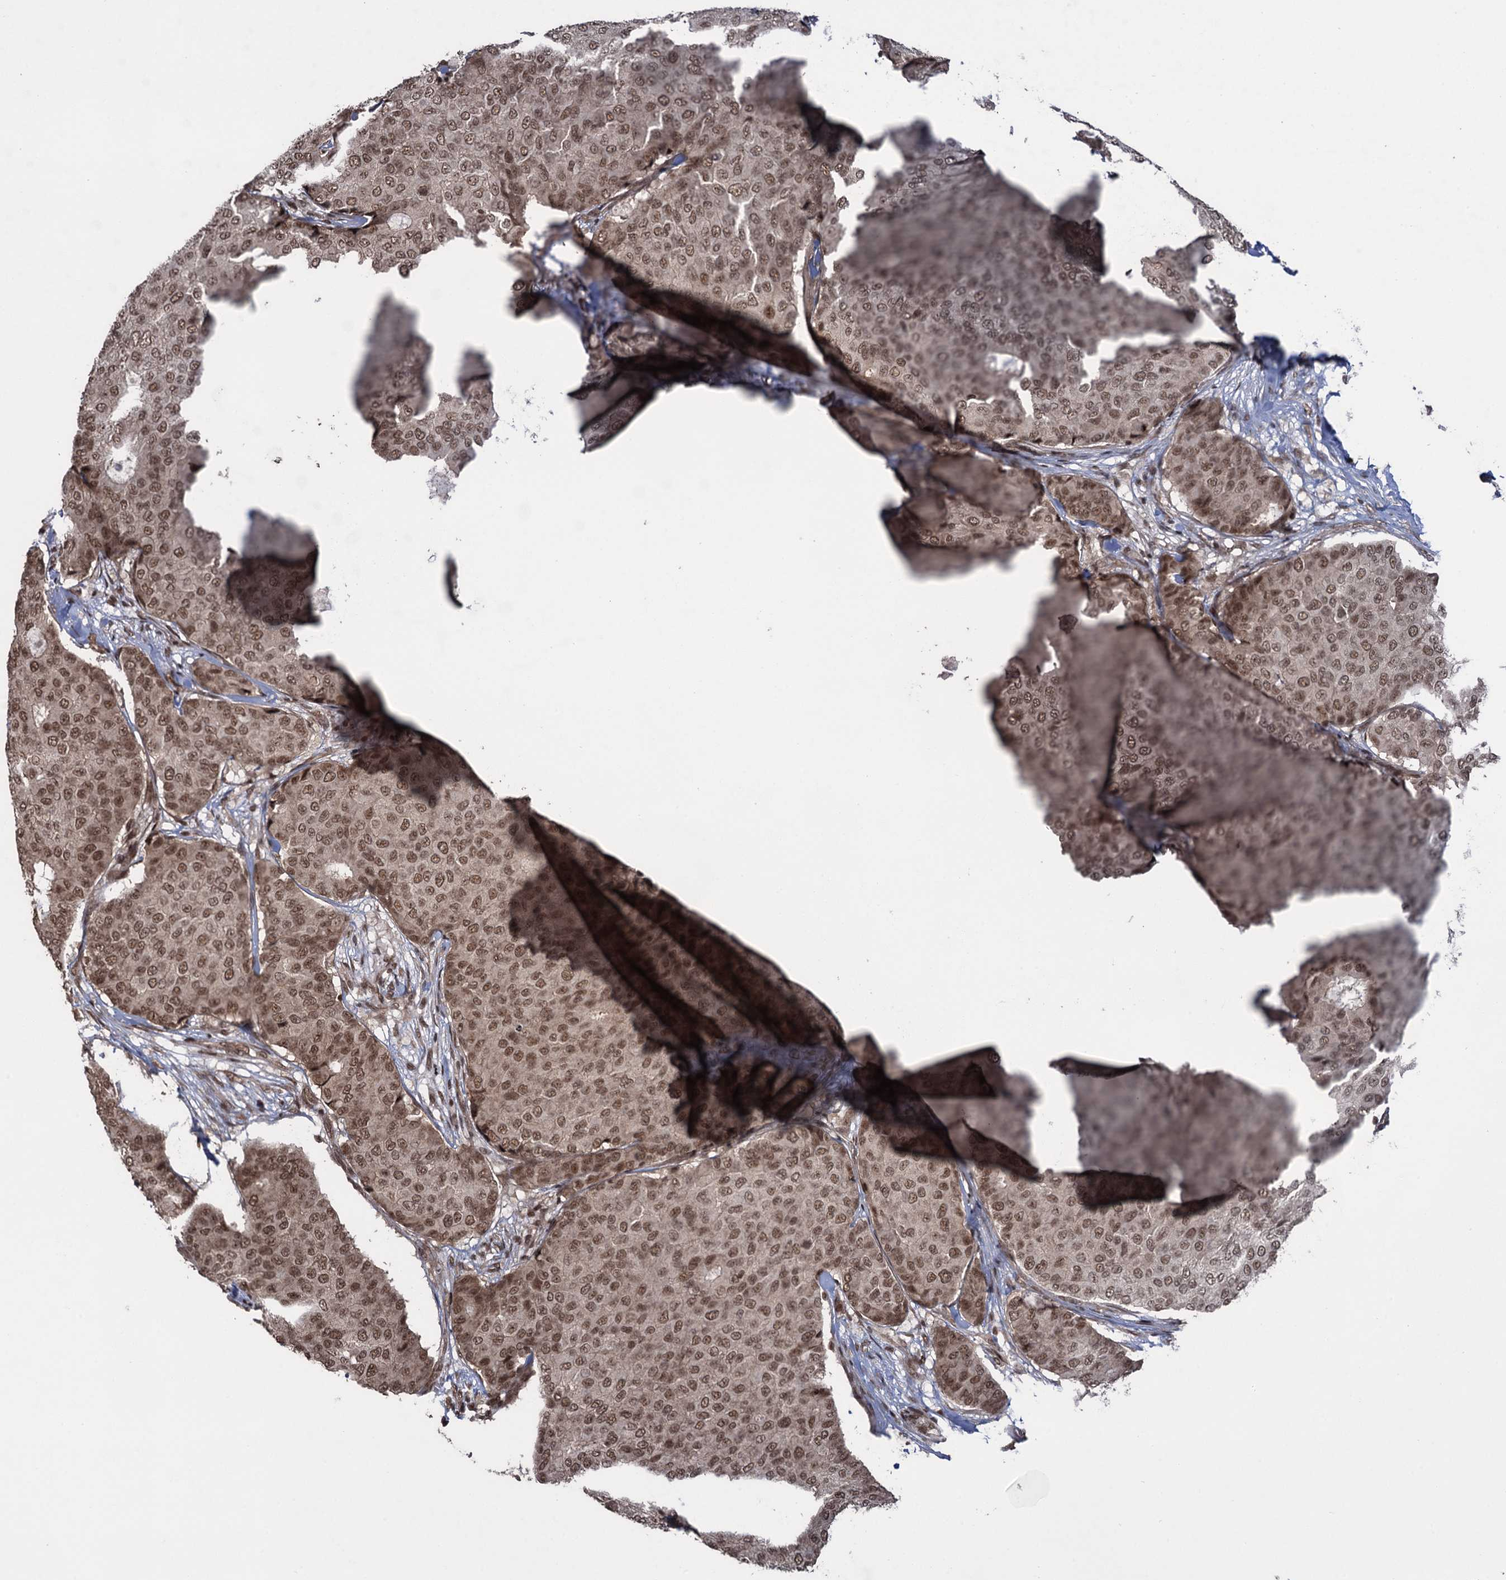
{"staining": {"intensity": "moderate", "quantity": ">75%", "location": "nuclear"}, "tissue": "breast cancer", "cell_type": "Tumor cells", "image_type": "cancer", "snomed": [{"axis": "morphology", "description": "Duct carcinoma"}, {"axis": "topography", "description": "Breast"}], "caption": "Moderate nuclear expression for a protein is present in about >75% of tumor cells of breast cancer (intraductal carcinoma) using immunohistochemistry.", "gene": "ZNF169", "patient": {"sex": "female", "age": 75}}